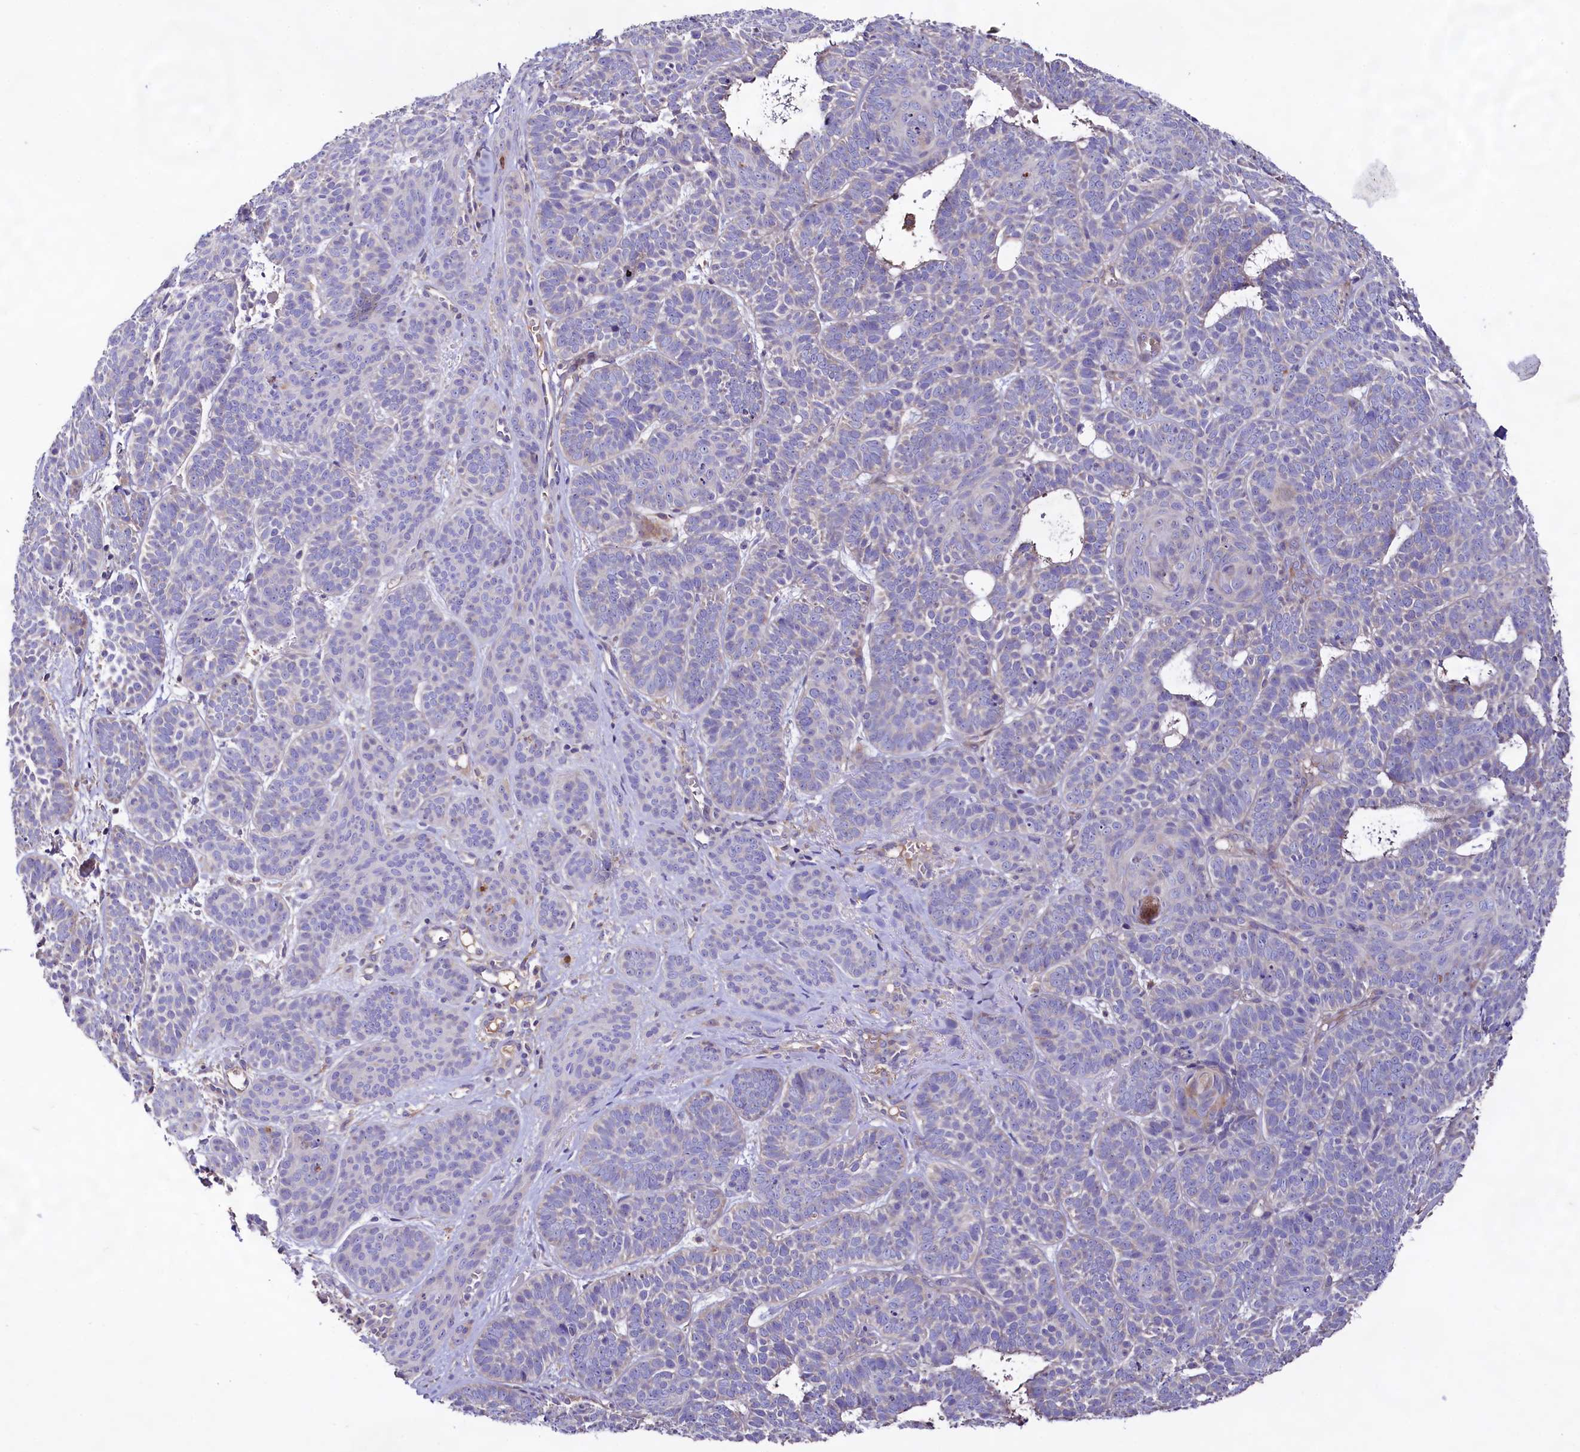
{"staining": {"intensity": "negative", "quantity": "none", "location": "none"}, "tissue": "skin cancer", "cell_type": "Tumor cells", "image_type": "cancer", "snomed": [{"axis": "morphology", "description": "Basal cell carcinoma"}, {"axis": "topography", "description": "Skin"}], "caption": "DAB immunohistochemical staining of human skin cancer demonstrates no significant staining in tumor cells.", "gene": "DMXL2", "patient": {"sex": "male", "age": 85}}